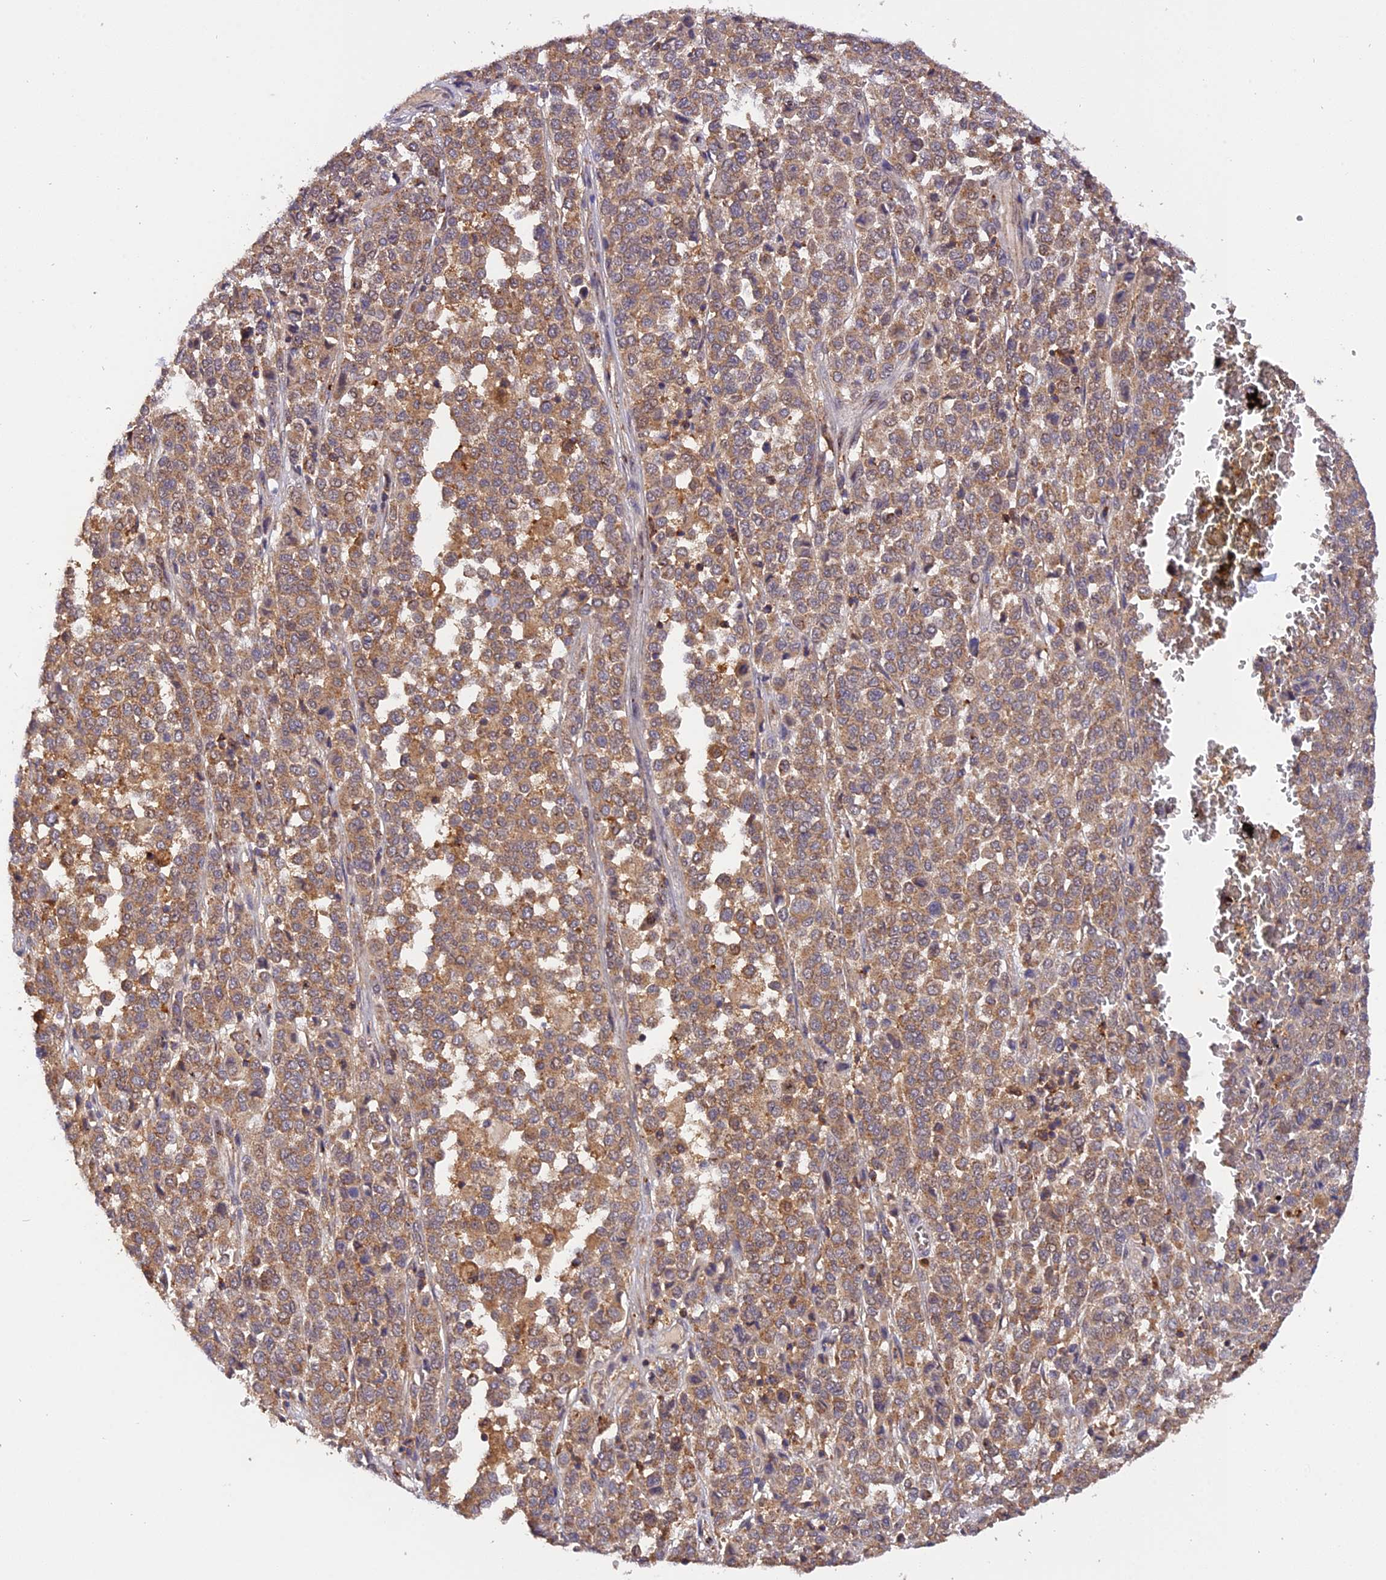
{"staining": {"intensity": "moderate", "quantity": ">75%", "location": "cytoplasmic/membranous"}, "tissue": "melanoma", "cell_type": "Tumor cells", "image_type": "cancer", "snomed": [{"axis": "morphology", "description": "Malignant melanoma, Metastatic site"}, {"axis": "topography", "description": "Pancreas"}], "caption": "This image demonstrates immunohistochemistry staining of malignant melanoma (metastatic site), with medium moderate cytoplasmic/membranous staining in about >75% of tumor cells.", "gene": "PEX3", "patient": {"sex": "female", "age": 30}}